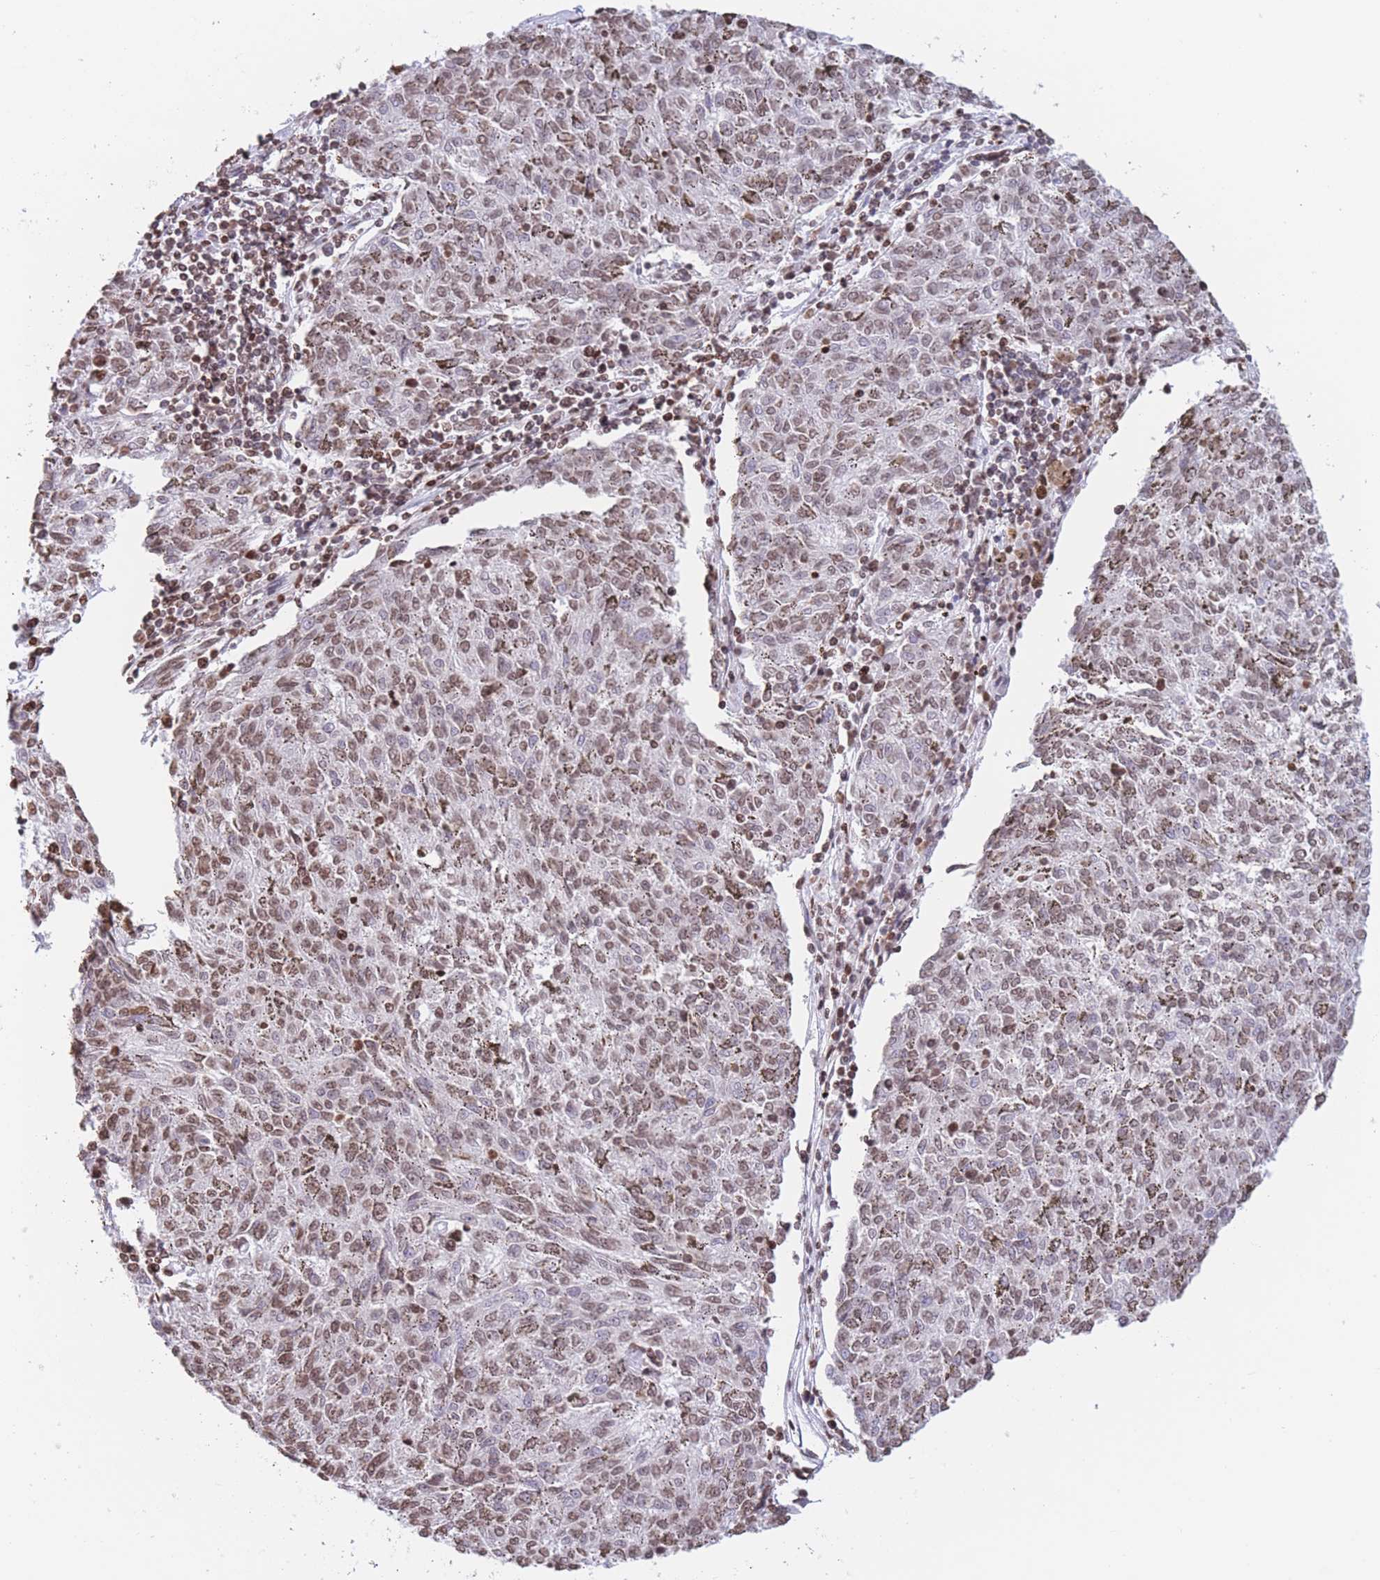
{"staining": {"intensity": "moderate", "quantity": ">75%", "location": "nuclear"}, "tissue": "melanoma", "cell_type": "Tumor cells", "image_type": "cancer", "snomed": [{"axis": "morphology", "description": "Malignant melanoma, NOS"}, {"axis": "topography", "description": "Skin"}], "caption": "IHC (DAB) staining of malignant melanoma displays moderate nuclear protein positivity in about >75% of tumor cells.", "gene": "H2BC11", "patient": {"sex": "female", "age": 72}}